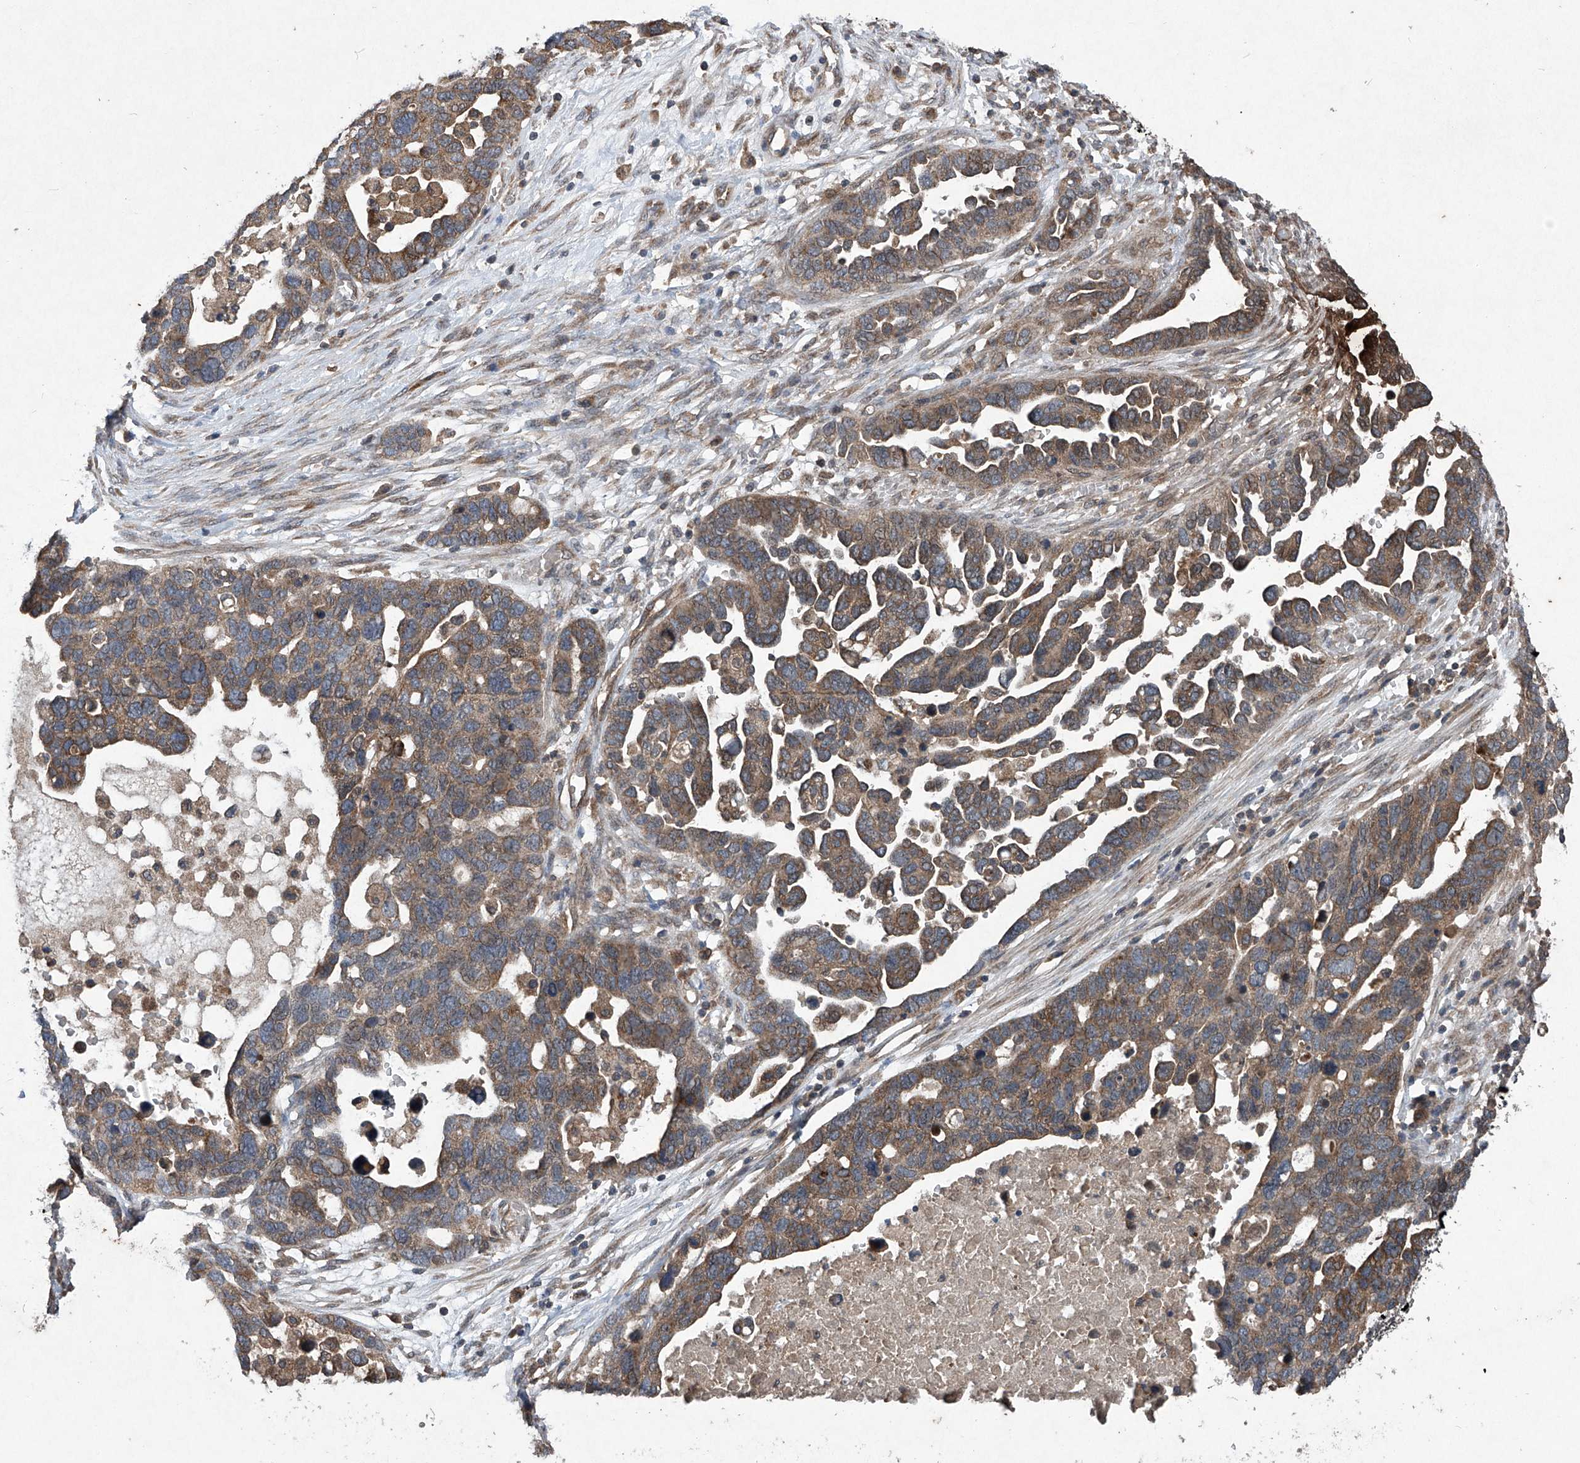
{"staining": {"intensity": "moderate", "quantity": ">75%", "location": "cytoplasmic/membranous"}, "tissue": "ovarian cancer", "cell_type": "Tumor cells", "image_type": "cancer", "snomed": [{"axis": "morphology", "description": "Cystadenocarcinoma, serous, NOS"}, {"axis": "topography", "description": "Ovary"}], "caption": "Tumor cells display medium levels of moderate cytoplasmic/membranous positivity in approximately >75% of cells in ovarian cancer (serous cystadenocarcinoma).", "gene": "SUMF2", "patient": {"sex": "female", "age": 54}}